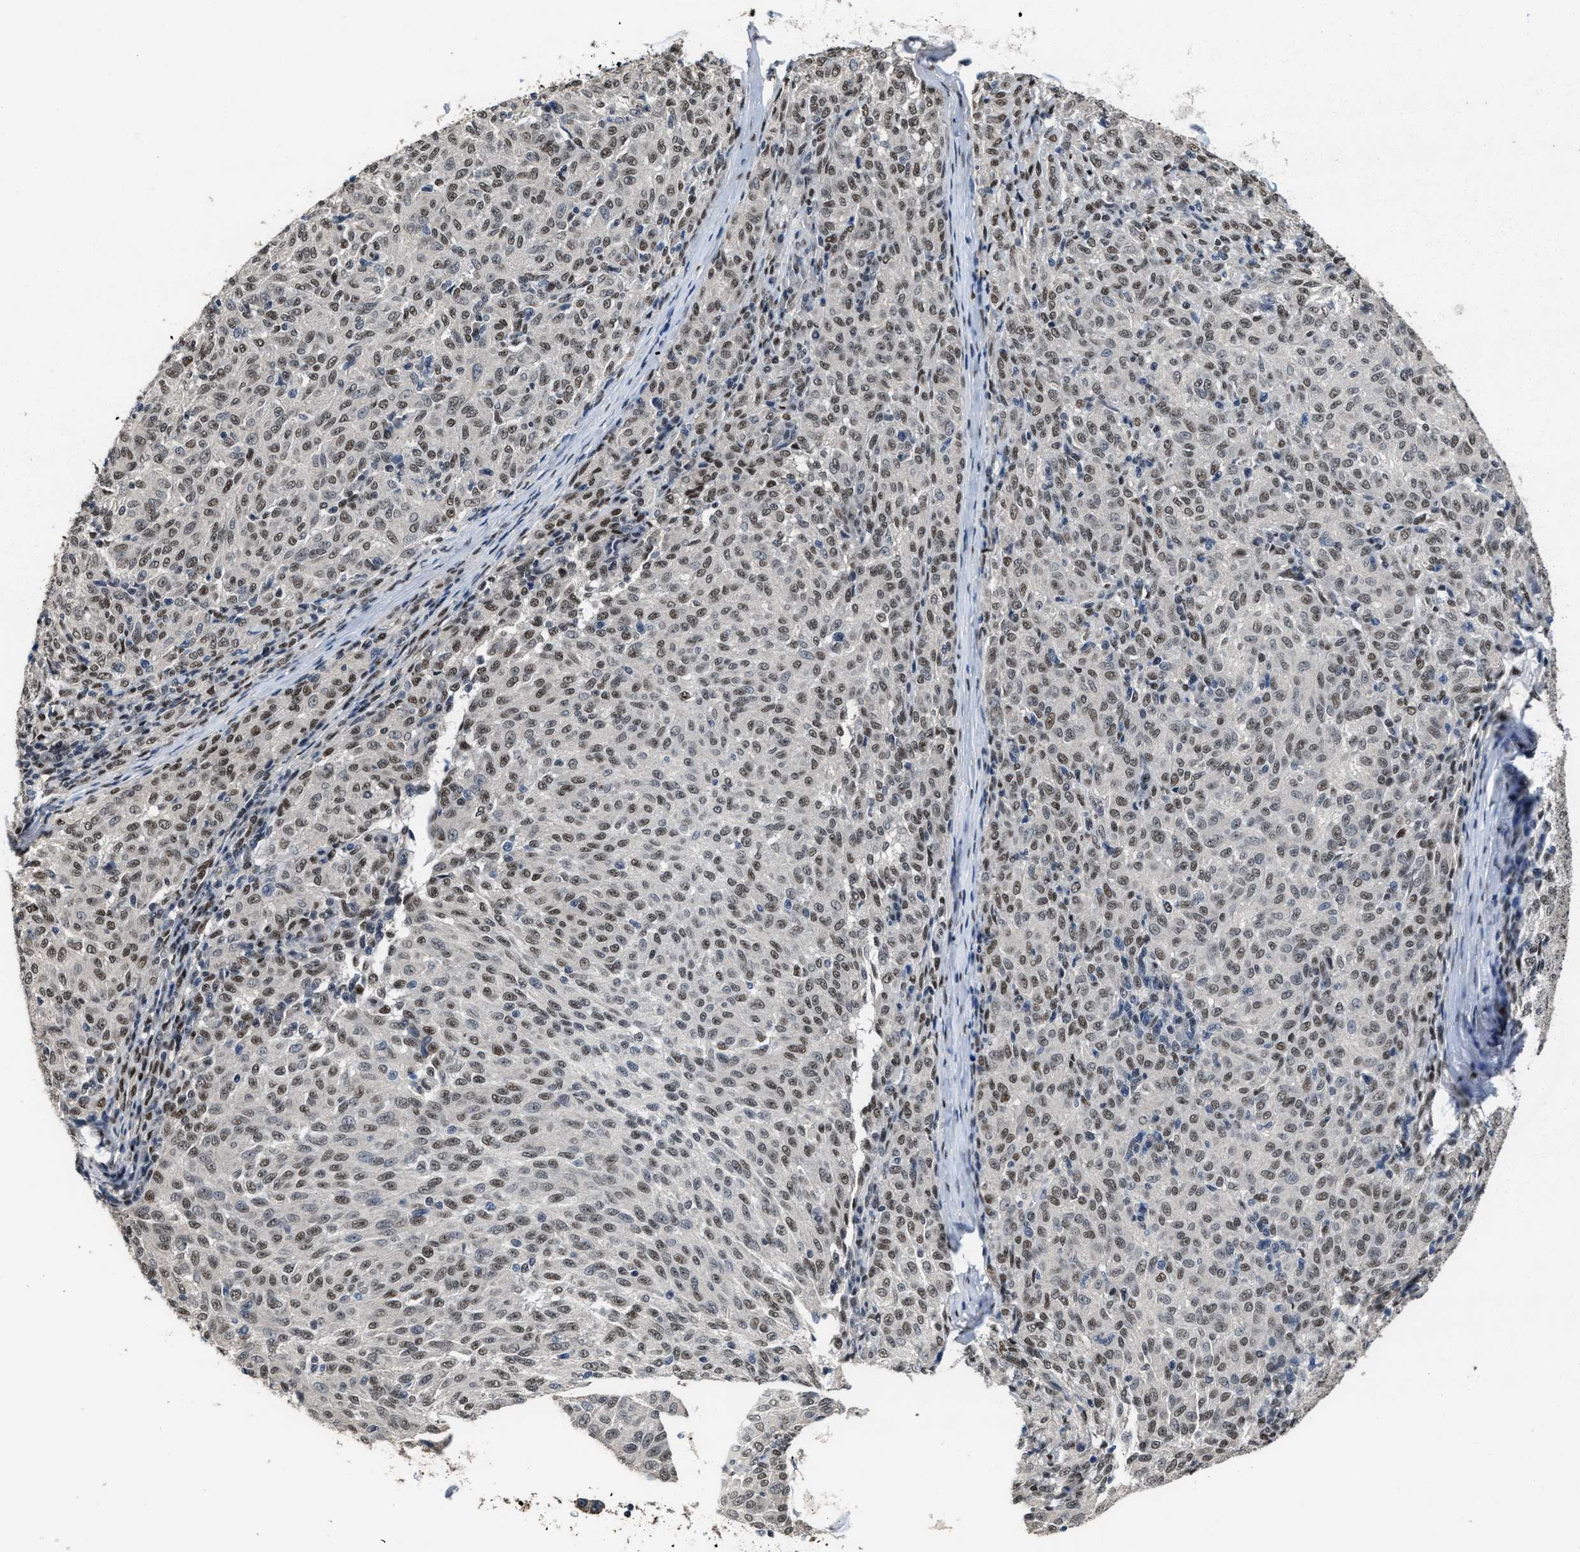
{"staining": {"intensity": "moderate", "quantity": ">75%", "location": "nuclear"}, "tissue": "melanoma", "cell_type": "Tumor cells", "image_type": "cancer", "snomed": [{"axis": "morphology", "description": "Malignant melanoma, NOS"}, {"axis": "topography", "description": "Skin"}], "caption": "Malignant melanoma stained with DAB immunohistochemistry (IHC) displays medium levels of moderate nuclear staining in approximately >75% of tumor cells.", "gene": "ZNF20", "patient": {"sex": "female", "age": 72}}